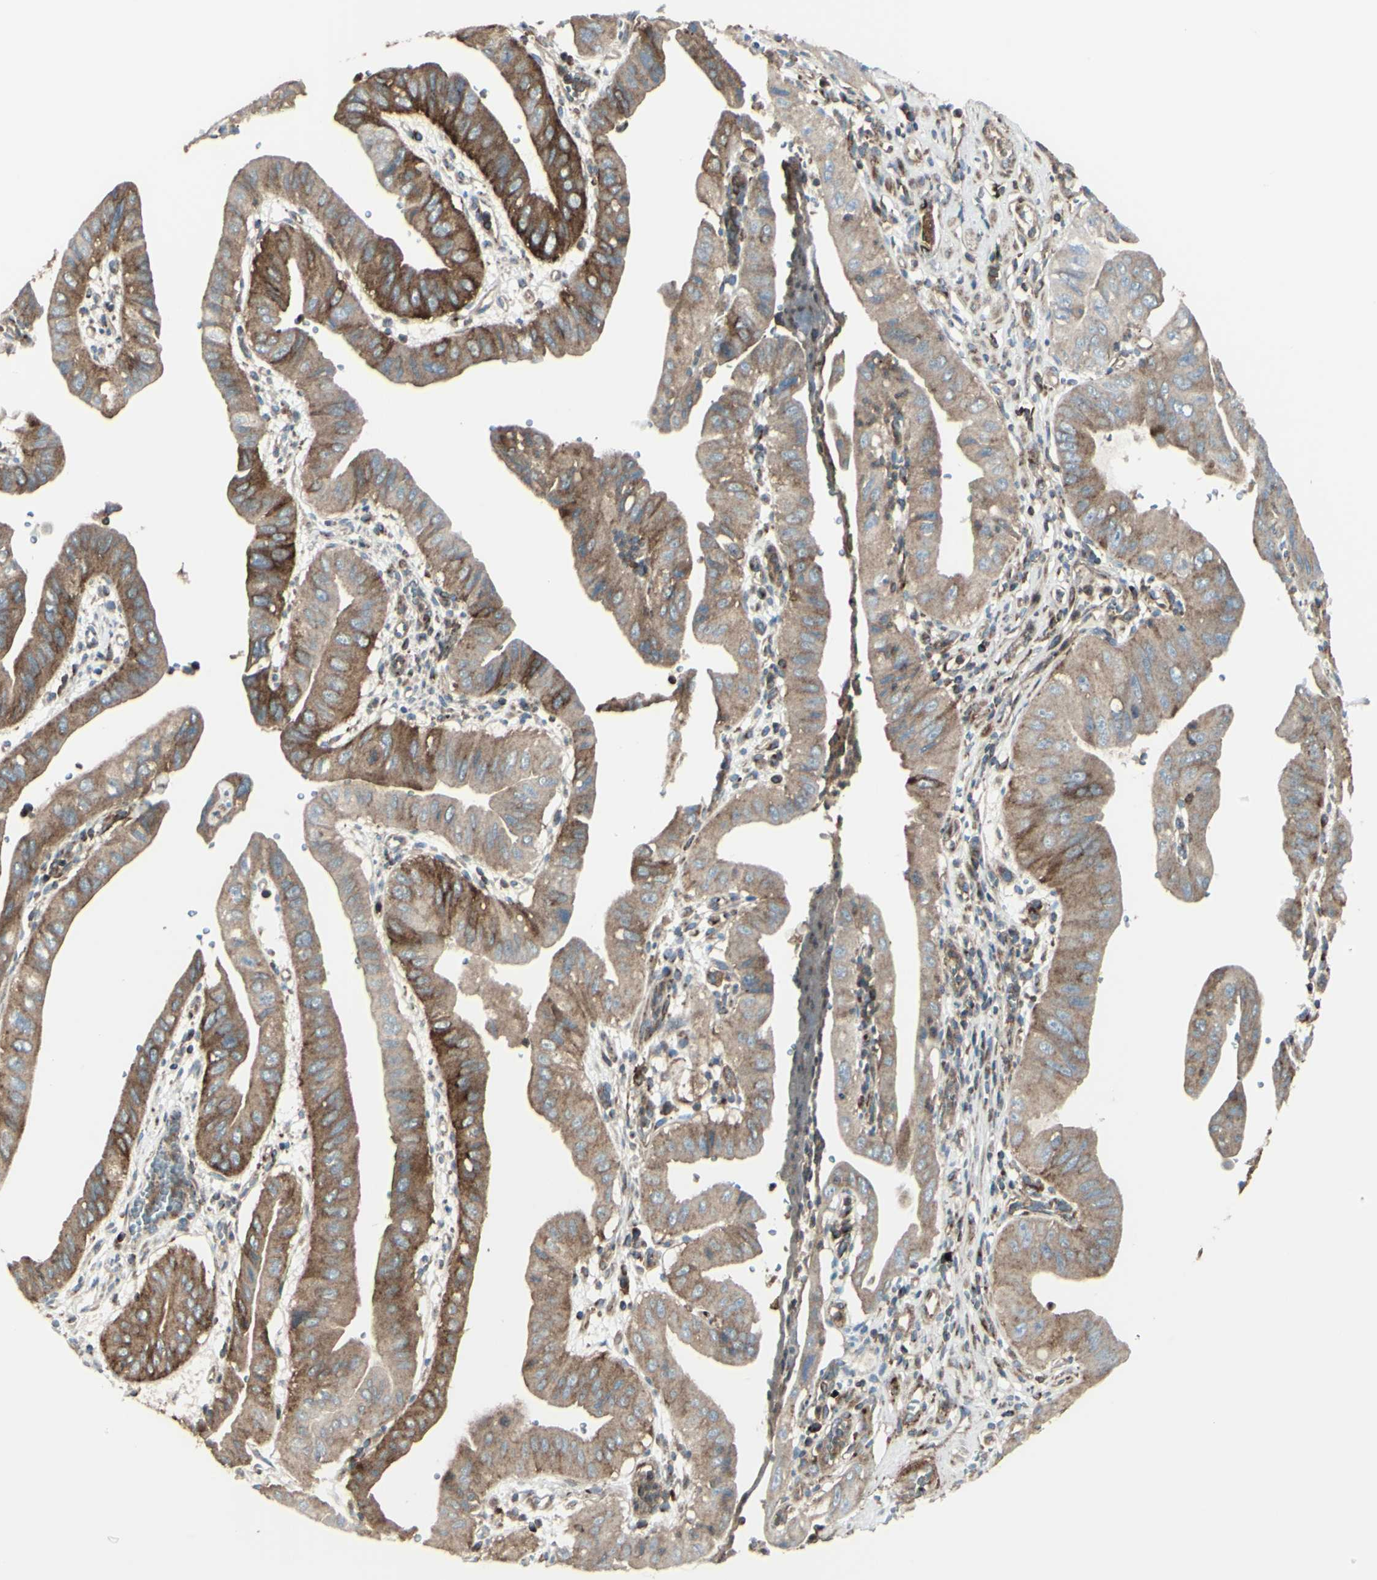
{"staining": {"intensity": "moderate", "quantity": ">75%", "location": "cytoplasmic/membranous"}, "tissue": "pancreatic cancer", "cell_type": "Tumor cells", "image_type": "cancer", "snomed": [{"axis": "morphology", "description": "Normal tissue, NOS"}, {"axis": "topography", "description": "Lymph node"}], "caption": "This is a histology image of IHC staining of pancreatic cancer, which shows moderate expression in the cytoplasmic/membranous of tumor cells.", "gene": "NAPA", "patient": {"sex": "male", "age": 50}}